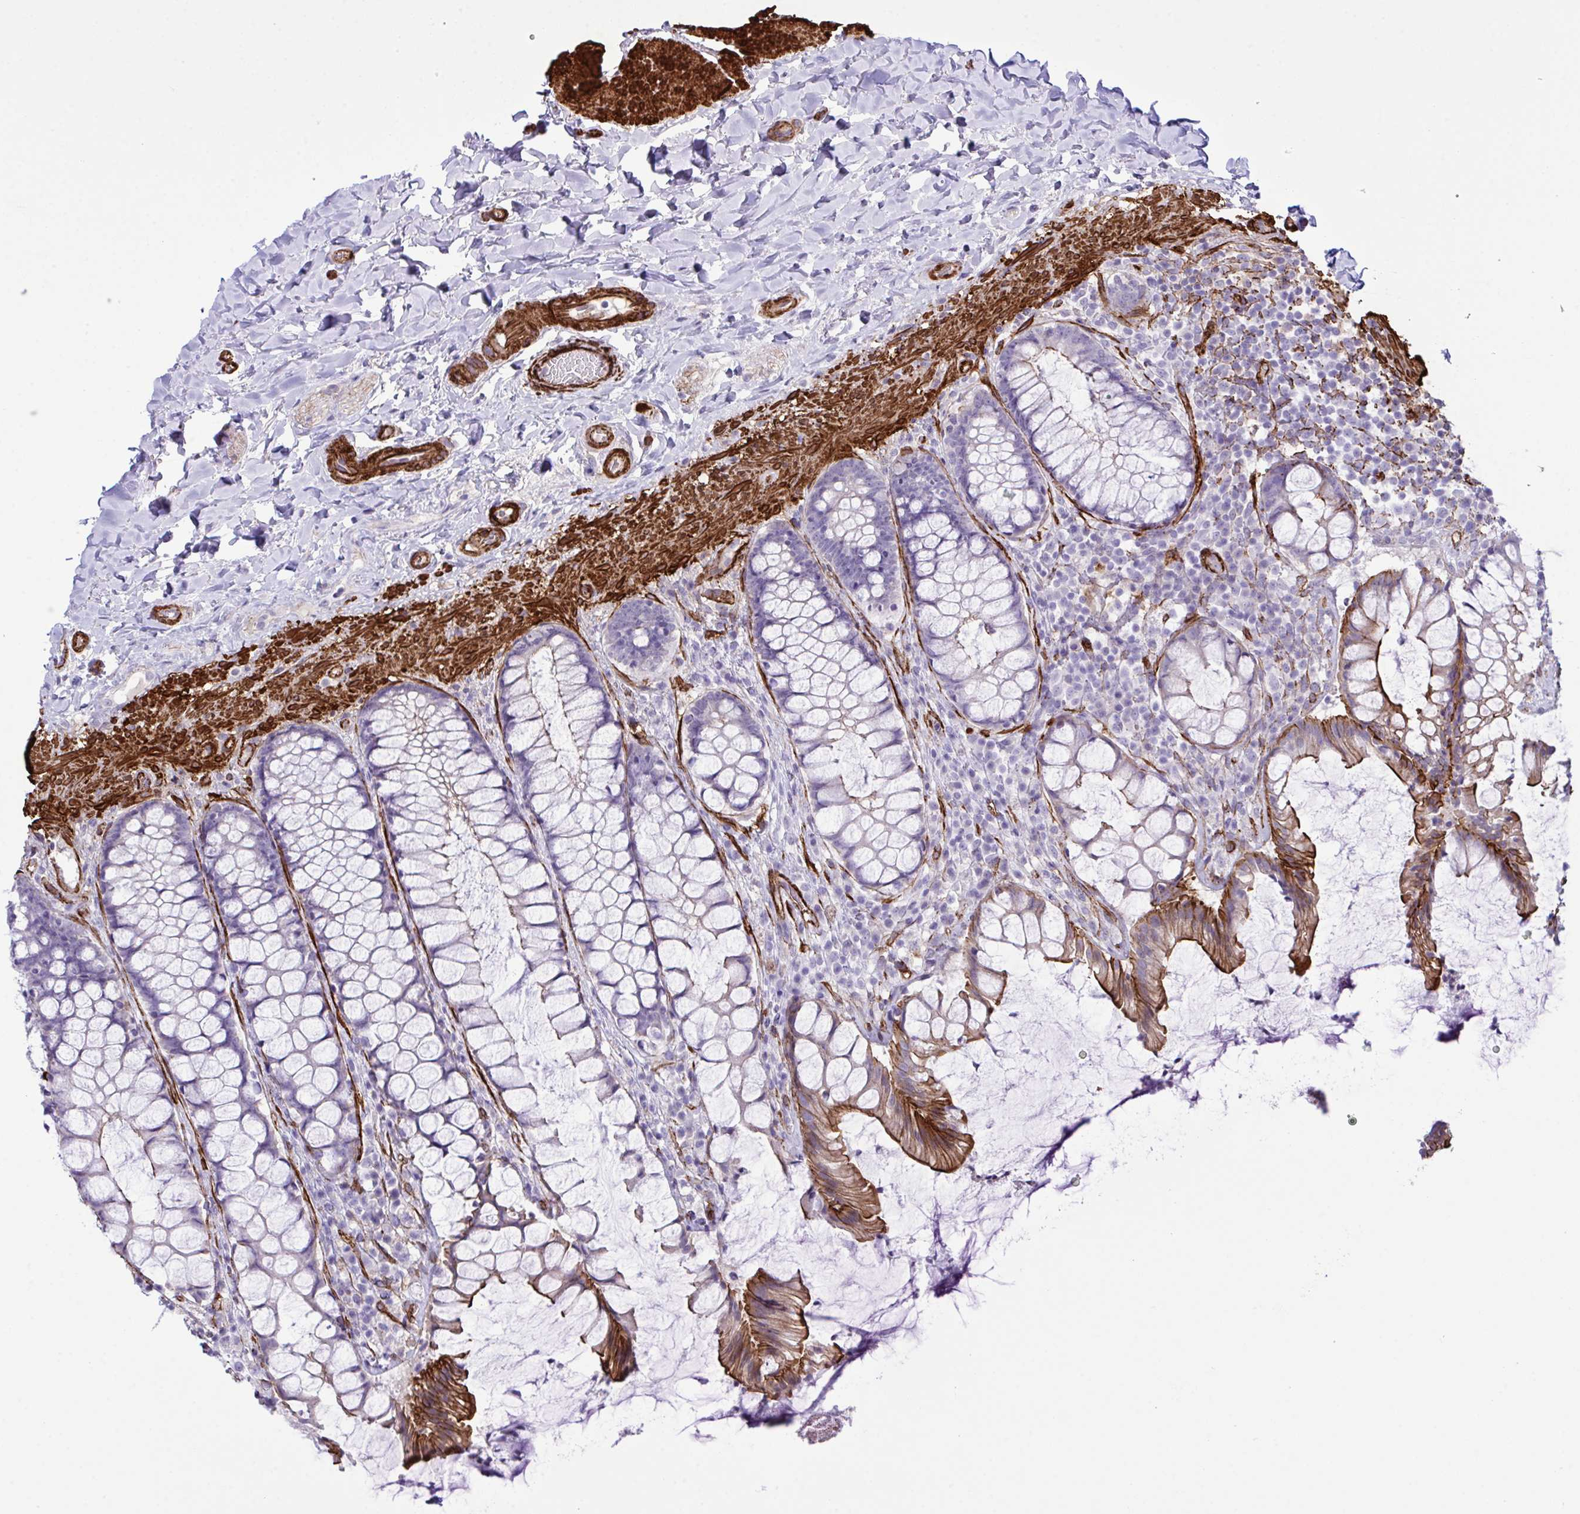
{"staining": {"intensity": "strong", "quantity": "<25%", "location": "cytoplasmic/membranous"}, "tissue": "rectum", "cell_type": "Glandular cells", "image_type": "normal", "snomed": [{"axis": "morphology", "description": "Normal tissue, NOS"}, {"axis": "topography", "description": "Rectum"}], "caption": "High-power microscopy captured an immunohistochemistry (IHC) micrograph of normal rectum, revealing strong cytoplasmic/membranous expression in about <25% of glandular cells. (Brightfield microscopy of DAB IHC at high magnification).", "gene": "SYNPO2L", "patient": {"sex": "female", "age": 58}}